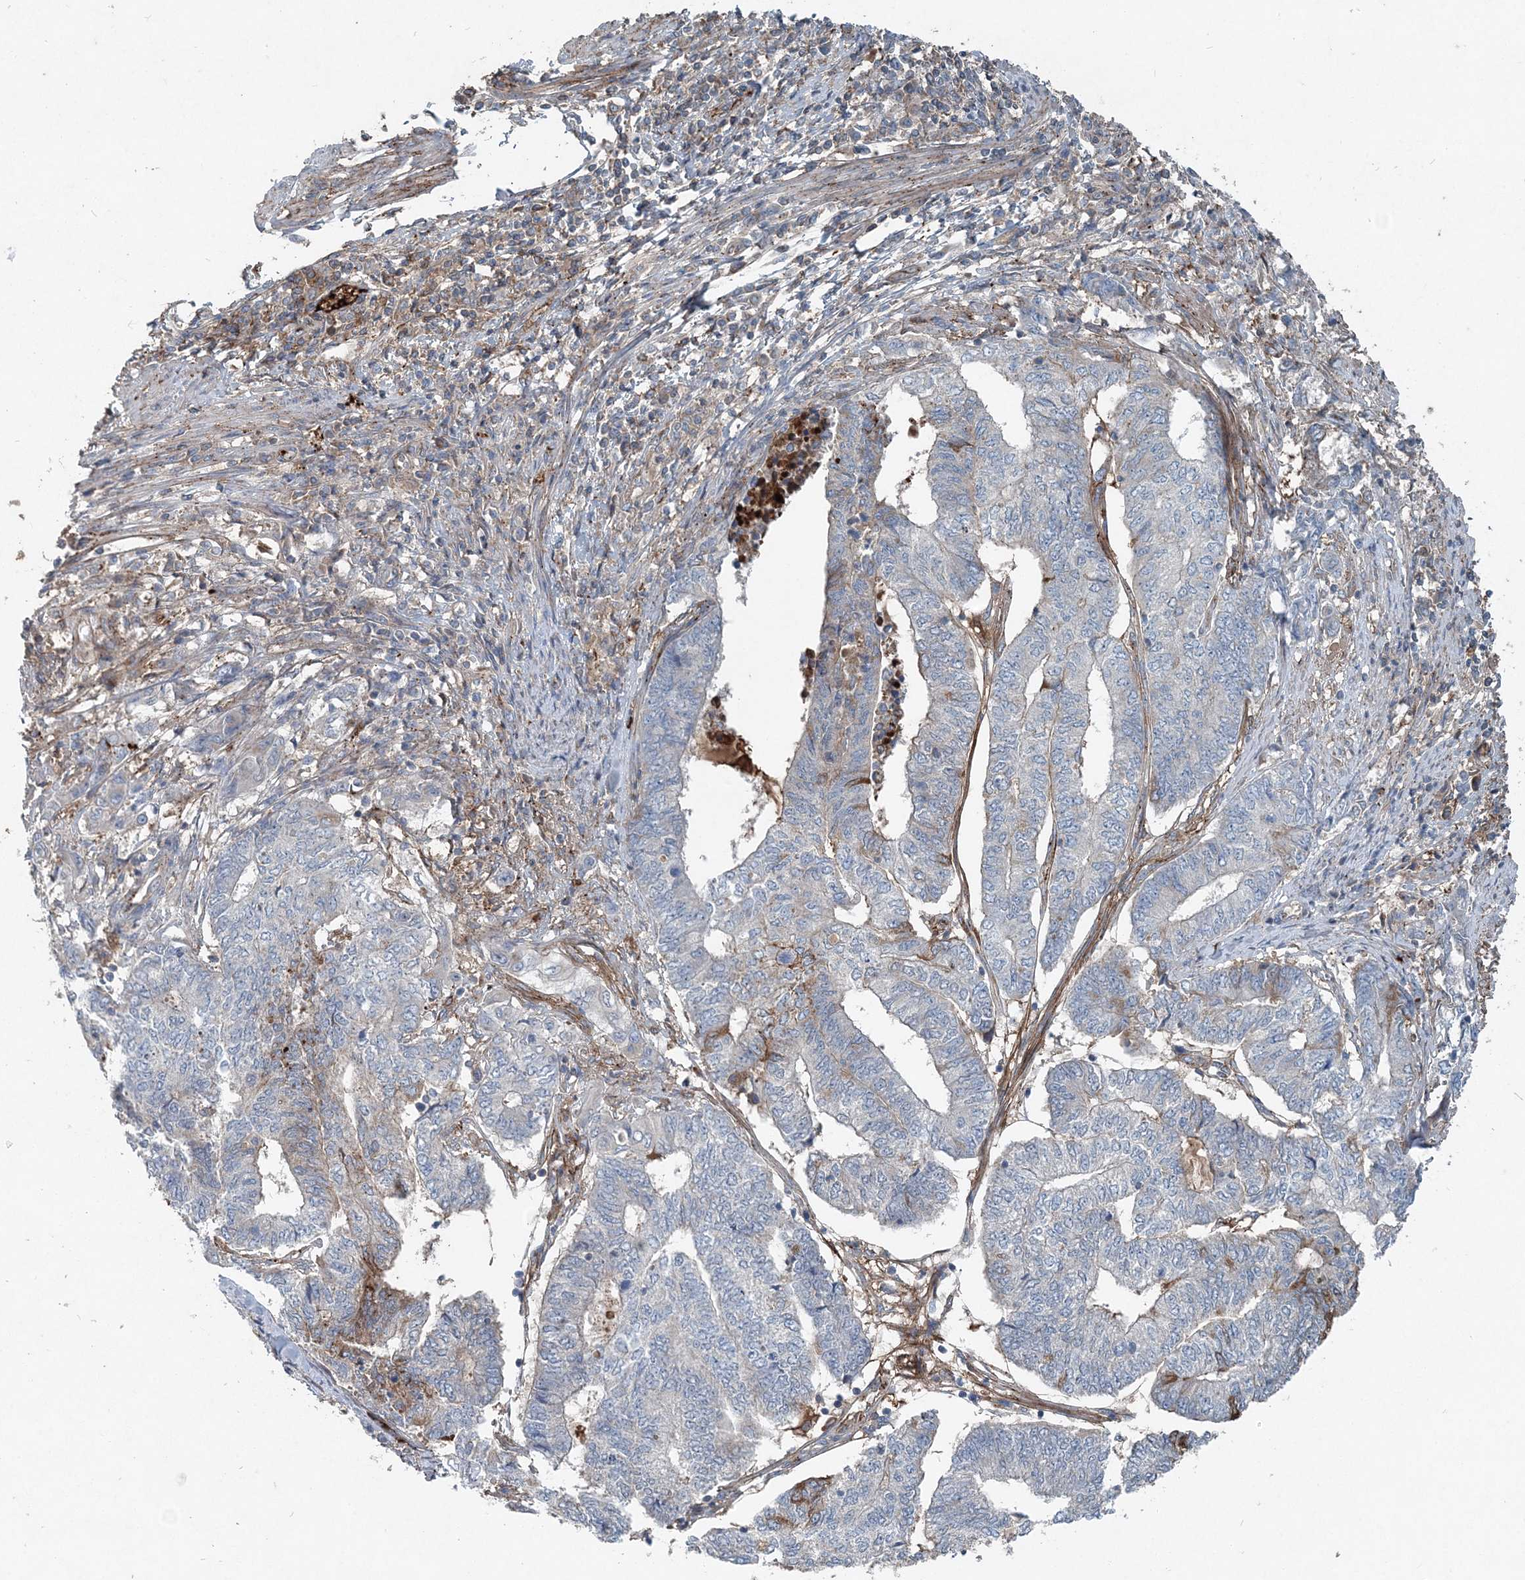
{"staining": {"intensity": "negative", "quantity": "none", "location": "none"}, "tissue": "endometrial cancer", "cell_type": "Tumor cells", "image_type": "cancer", "snomed": [{"axis": "morphology", "description": "Adenocarcinoma, NOS"}, {"axis": "topography", "description": "Uterus"}, {"axis": "topography", "description": "Endometrium"}], "caption": "There is no significant expression in tumor cells of endometrial cancer. (Brightfield microscopy of DAB (3,3'-diaminobenzidine) immunohistochemistry at high magnification).", "gene": "ABHD14B", "patient": {"sex": "female", "age": 70}}